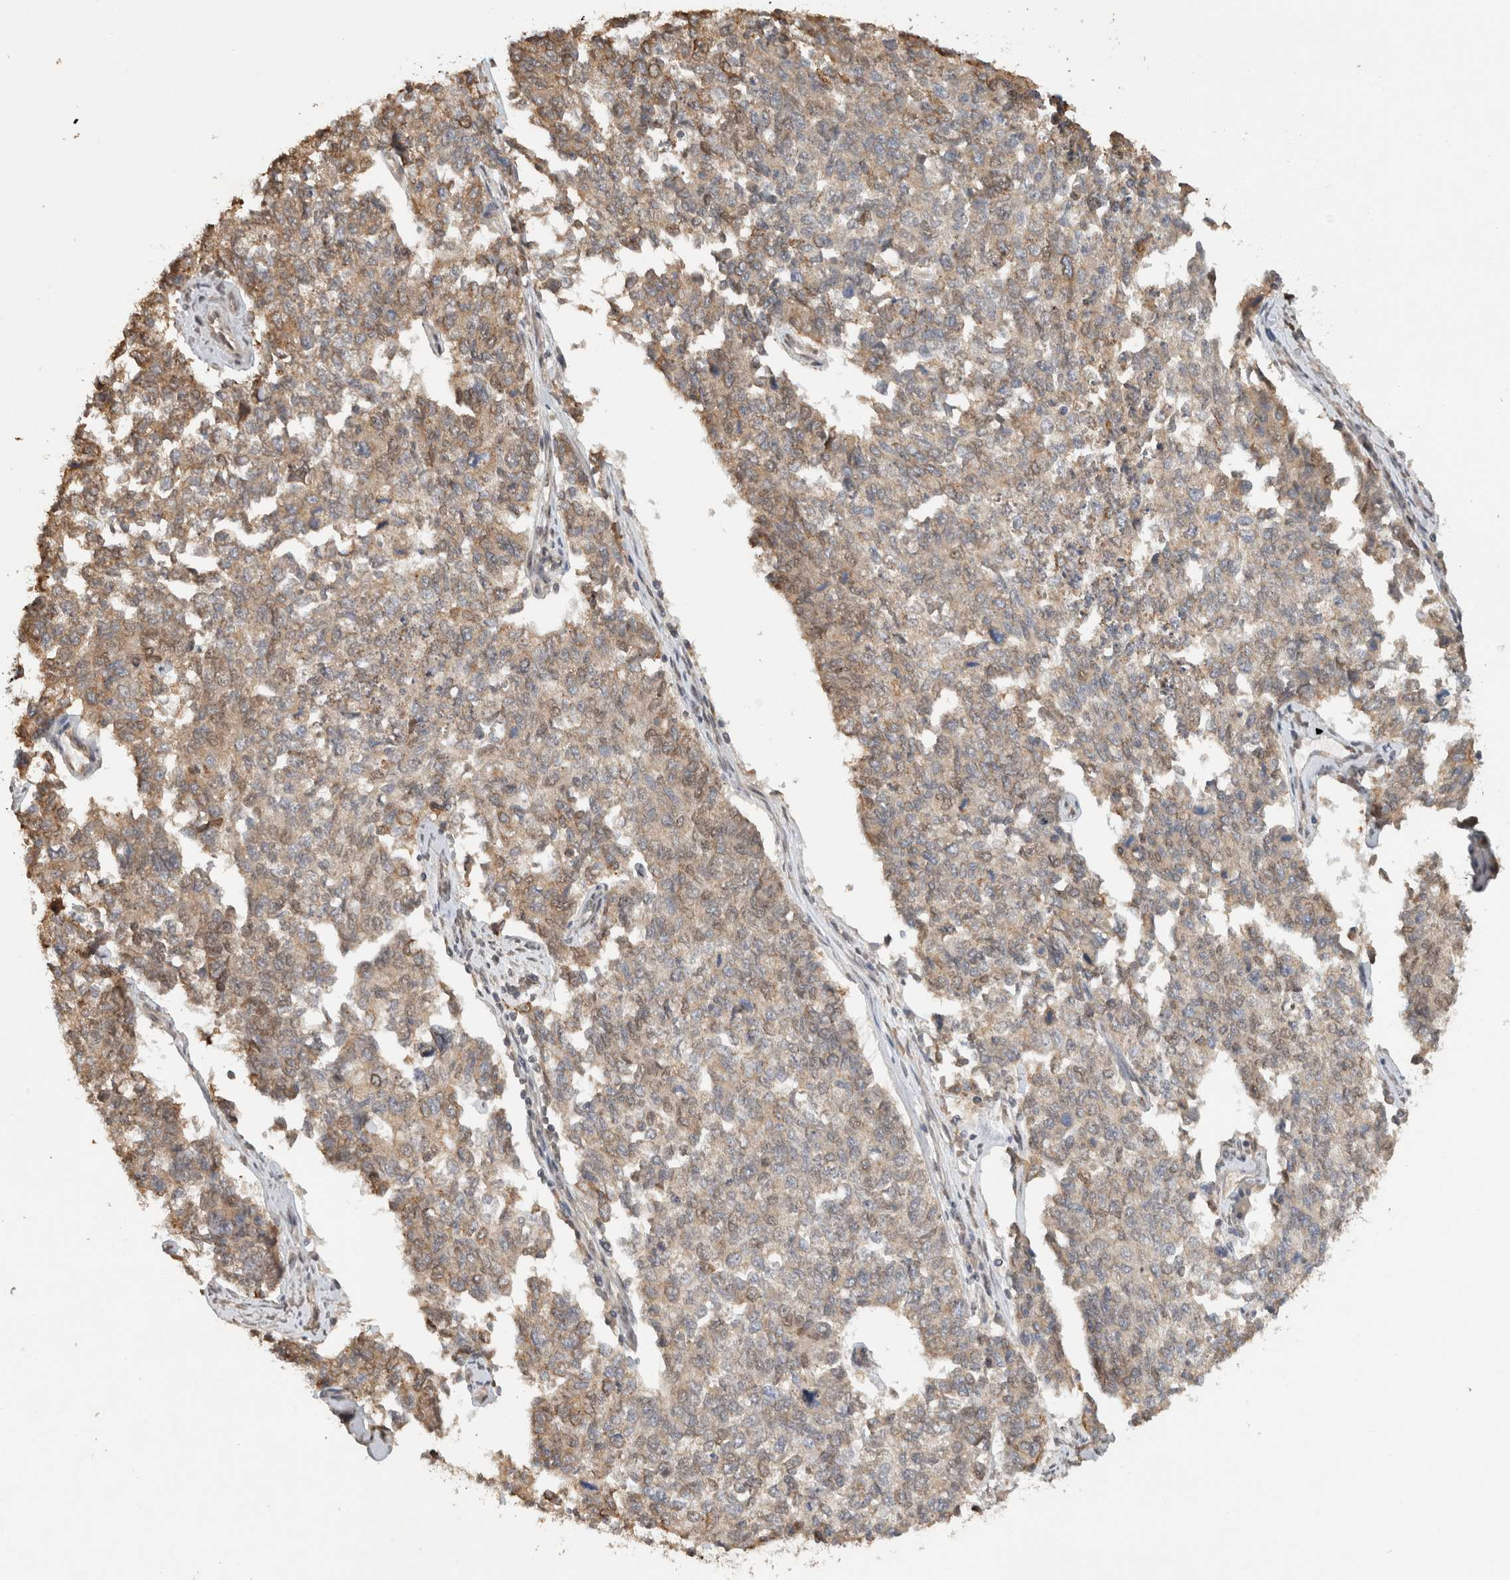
{"staining": {"intensity": "weak", "quantity": ">75%", "location": "cytoplasmic/membranous,nuclear"}, "tissue": "cervical cancer", "cell_type": "Tumor cells", "image_type": "cancer", "snomed": [{"axis": "morphology", "description": "Squamous cell carcinoma, NOS"}, {"axis": "topography", "description": "Cervix"}], "caption": "Human squamous cell carcinoma (cervical) stained with a brown dye demonstrates weak cytoplasmic/membranous and nuclear positive staining in approximately >75% of tumor cells.", "gene": "C1orf21", "patient": {"sex": "female", "age": 63}}